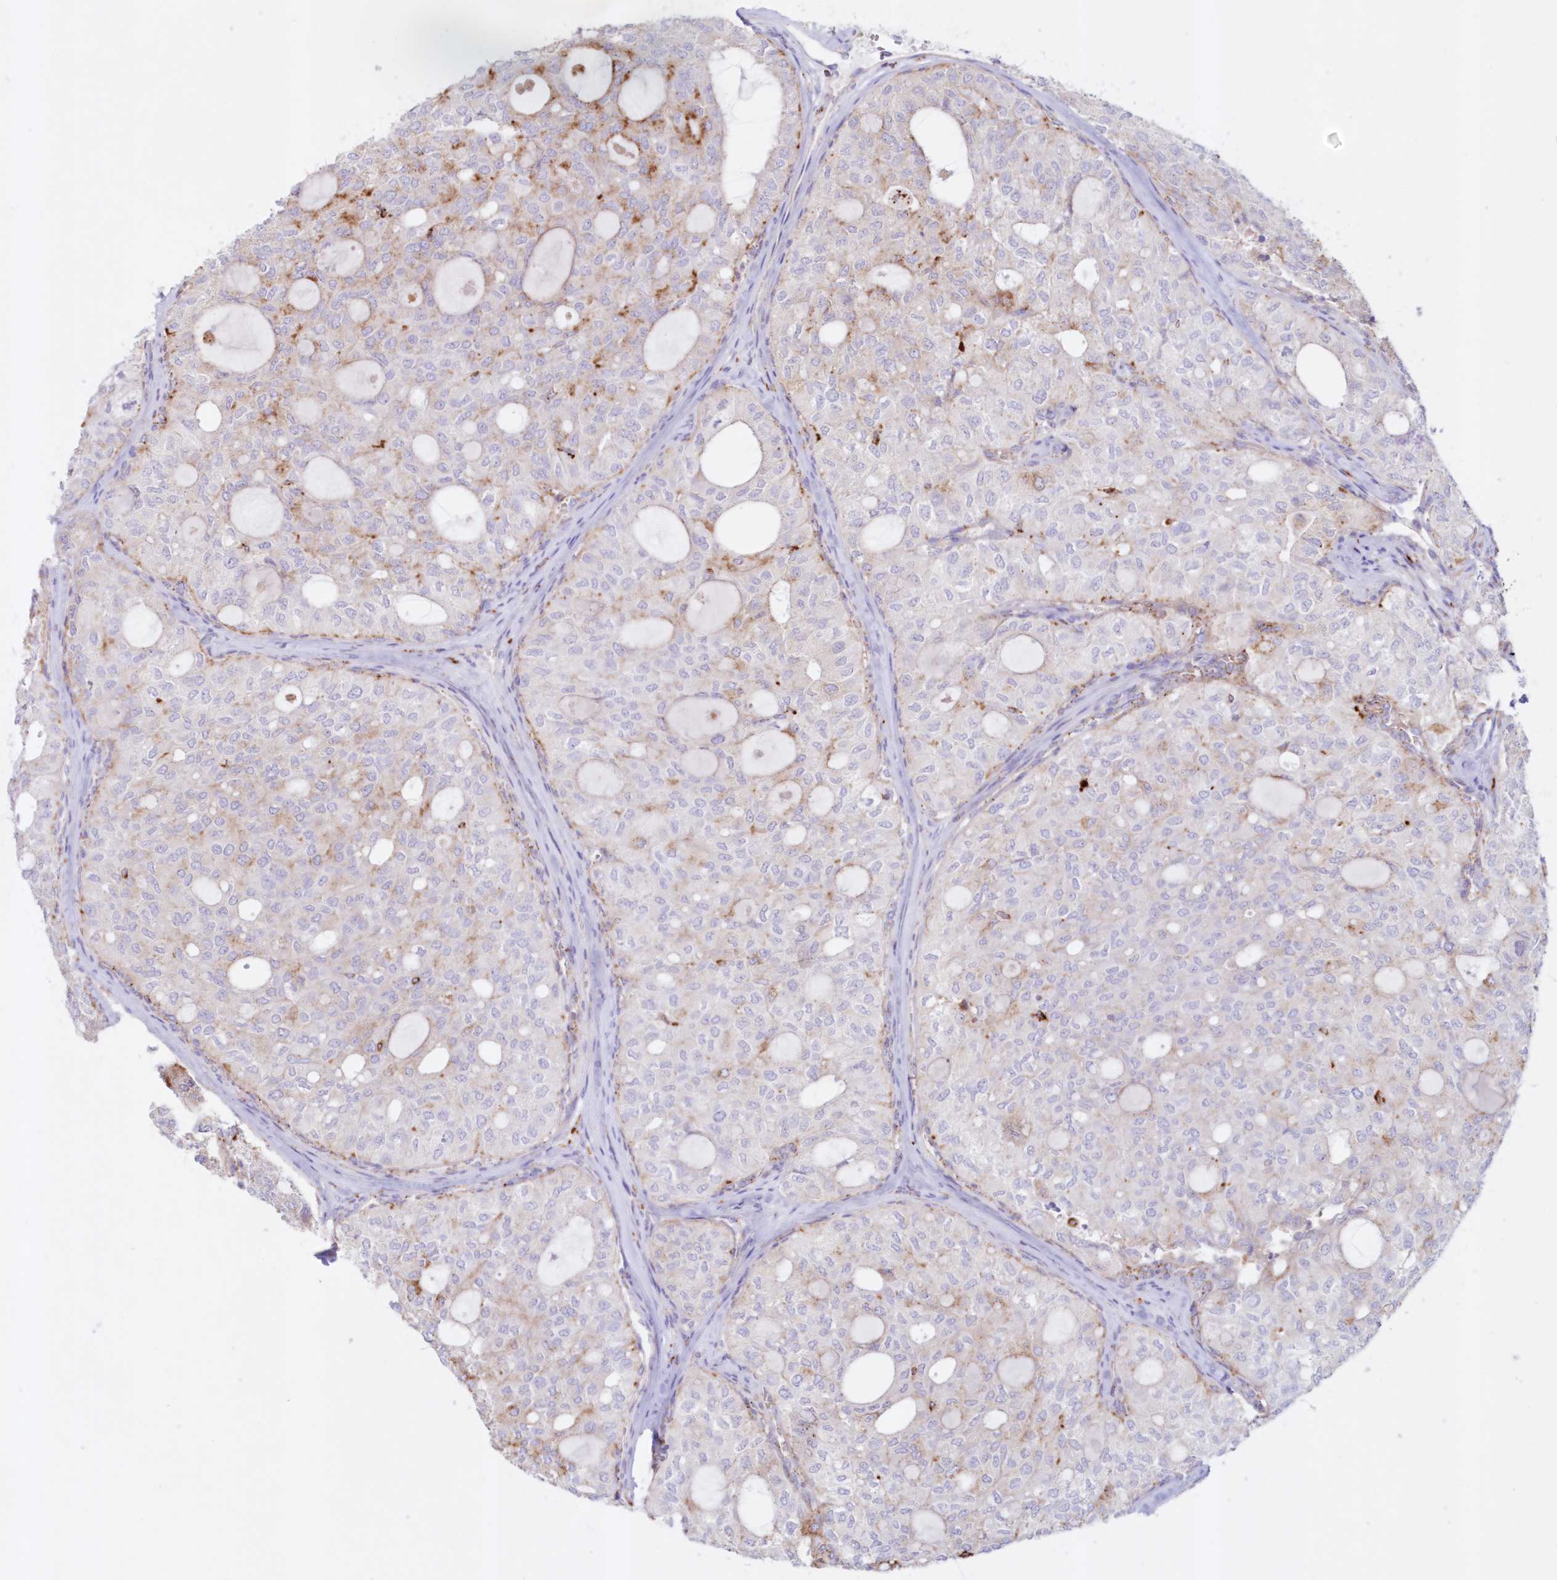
{"staining": {"intensity": "weak", "quantity": "<25%", "location": "cytoplasmic/membranous"}, "tissue": "thyroid cancer", "cell_type": "Tumor cells", "image_type": "cancer", "snomed": [{"axis": "morphology", "description": "Follicular adenoma carcinoma, NOS"}, {"axis": "topography", "description": "Thyroid gland"}], "caption": "Immunohistochemistry of human thyroid follicular adenoma carcinoma demonstrates no positivity in tumor cells.", "gene": "TPP1", "patient": {"sex": "male", "age": 75}}